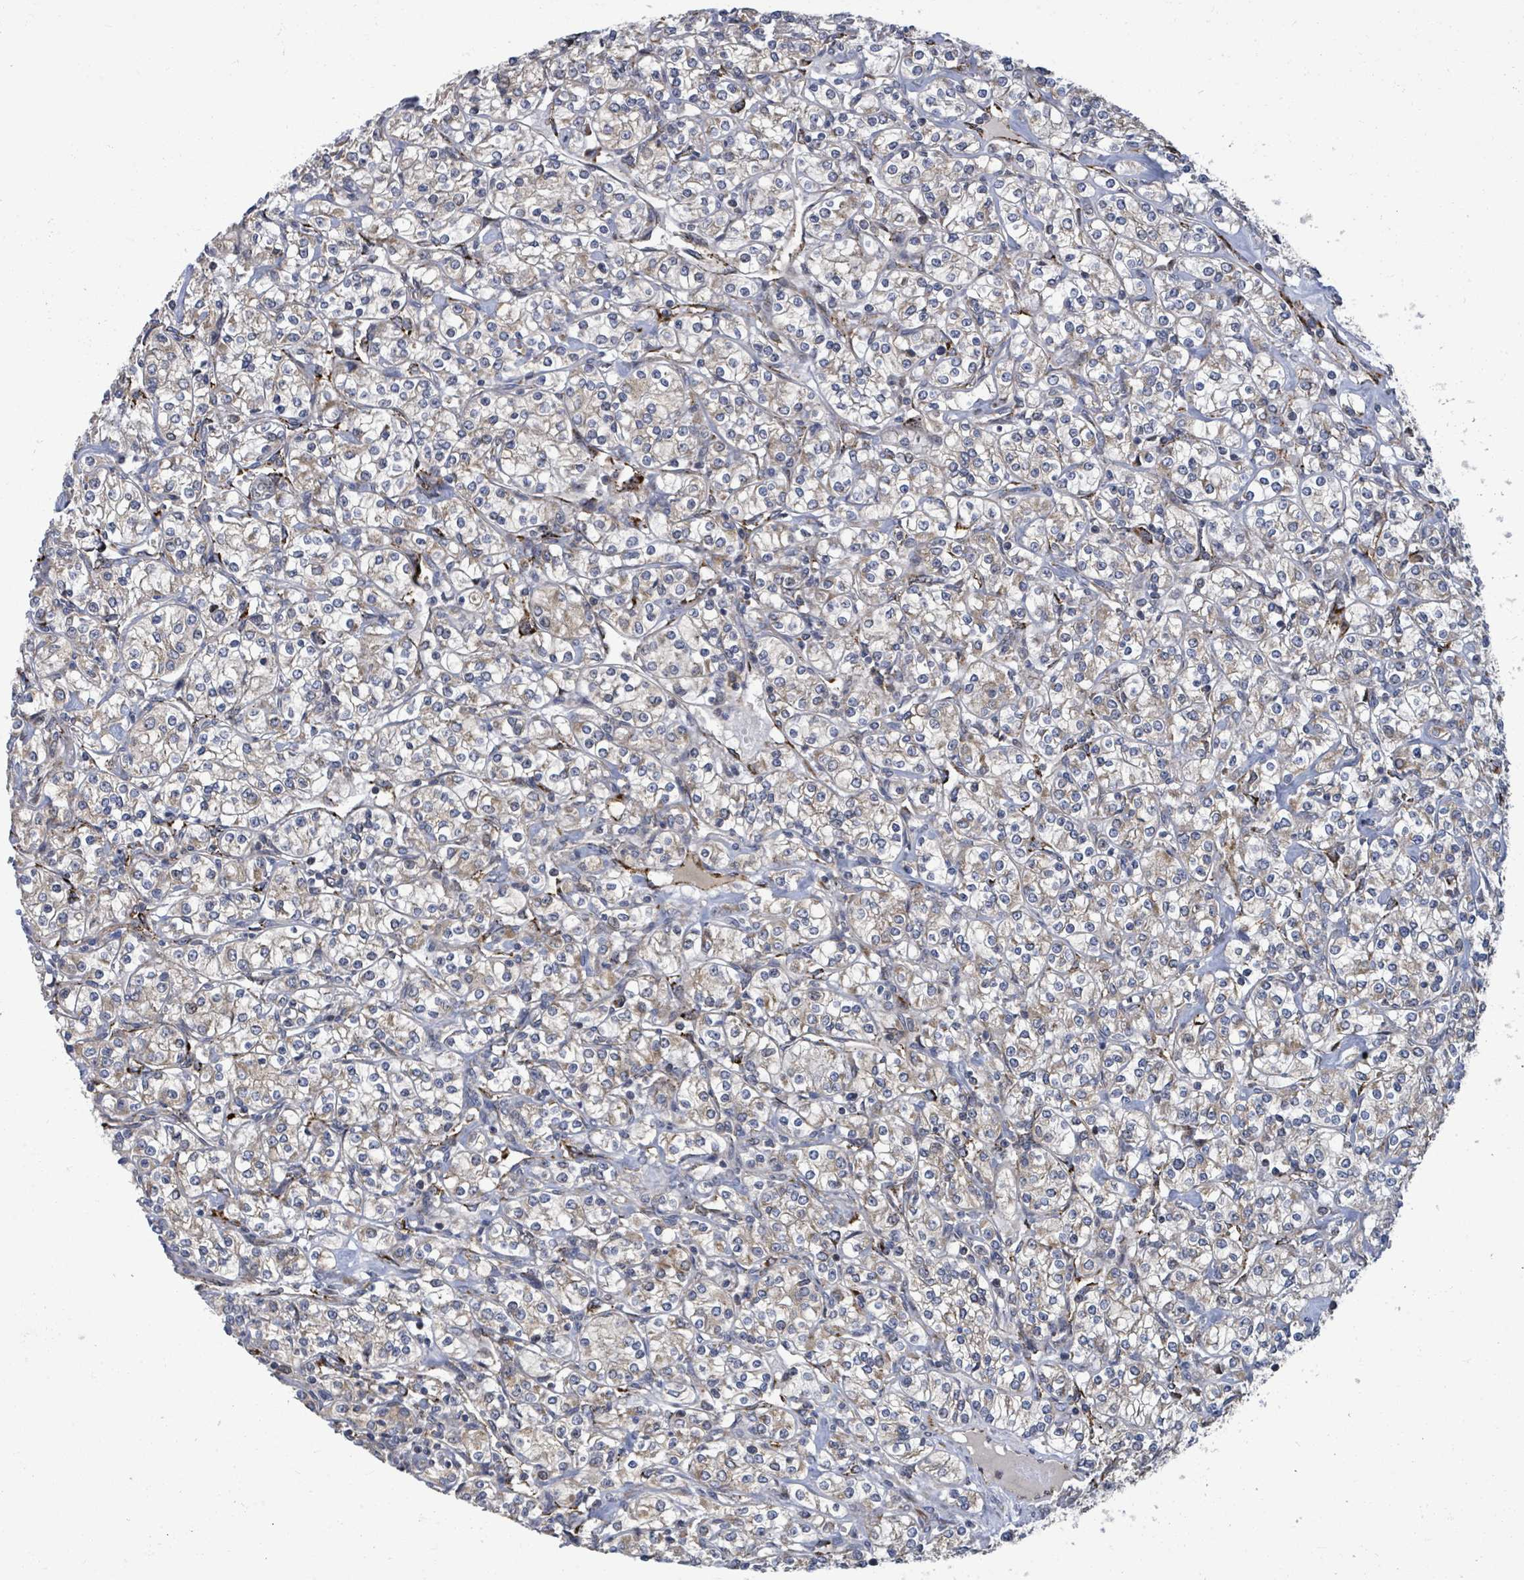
{"staining": {"intensity": "weak", "quantity": "25%-75%", "location": "cytoplasmic/membranous"}, "tissue": "renal cancer", "cell_type": "Tumor cells", "image_type": "cancer", "snomed": [{"axis": "morphology", "description": "Adenocarcinoma, NOS"}, {"axis": "topography", "description": "Kidney"}], "caption": "Weak cytoplasmic/membranous staining for a protein is identified in approximately 25%-75% of tumor cells of renal cancer using immunohistochemistry (IHC).", "gene": "NOMO1", "patient": {"sex": "male", "age": 77}}